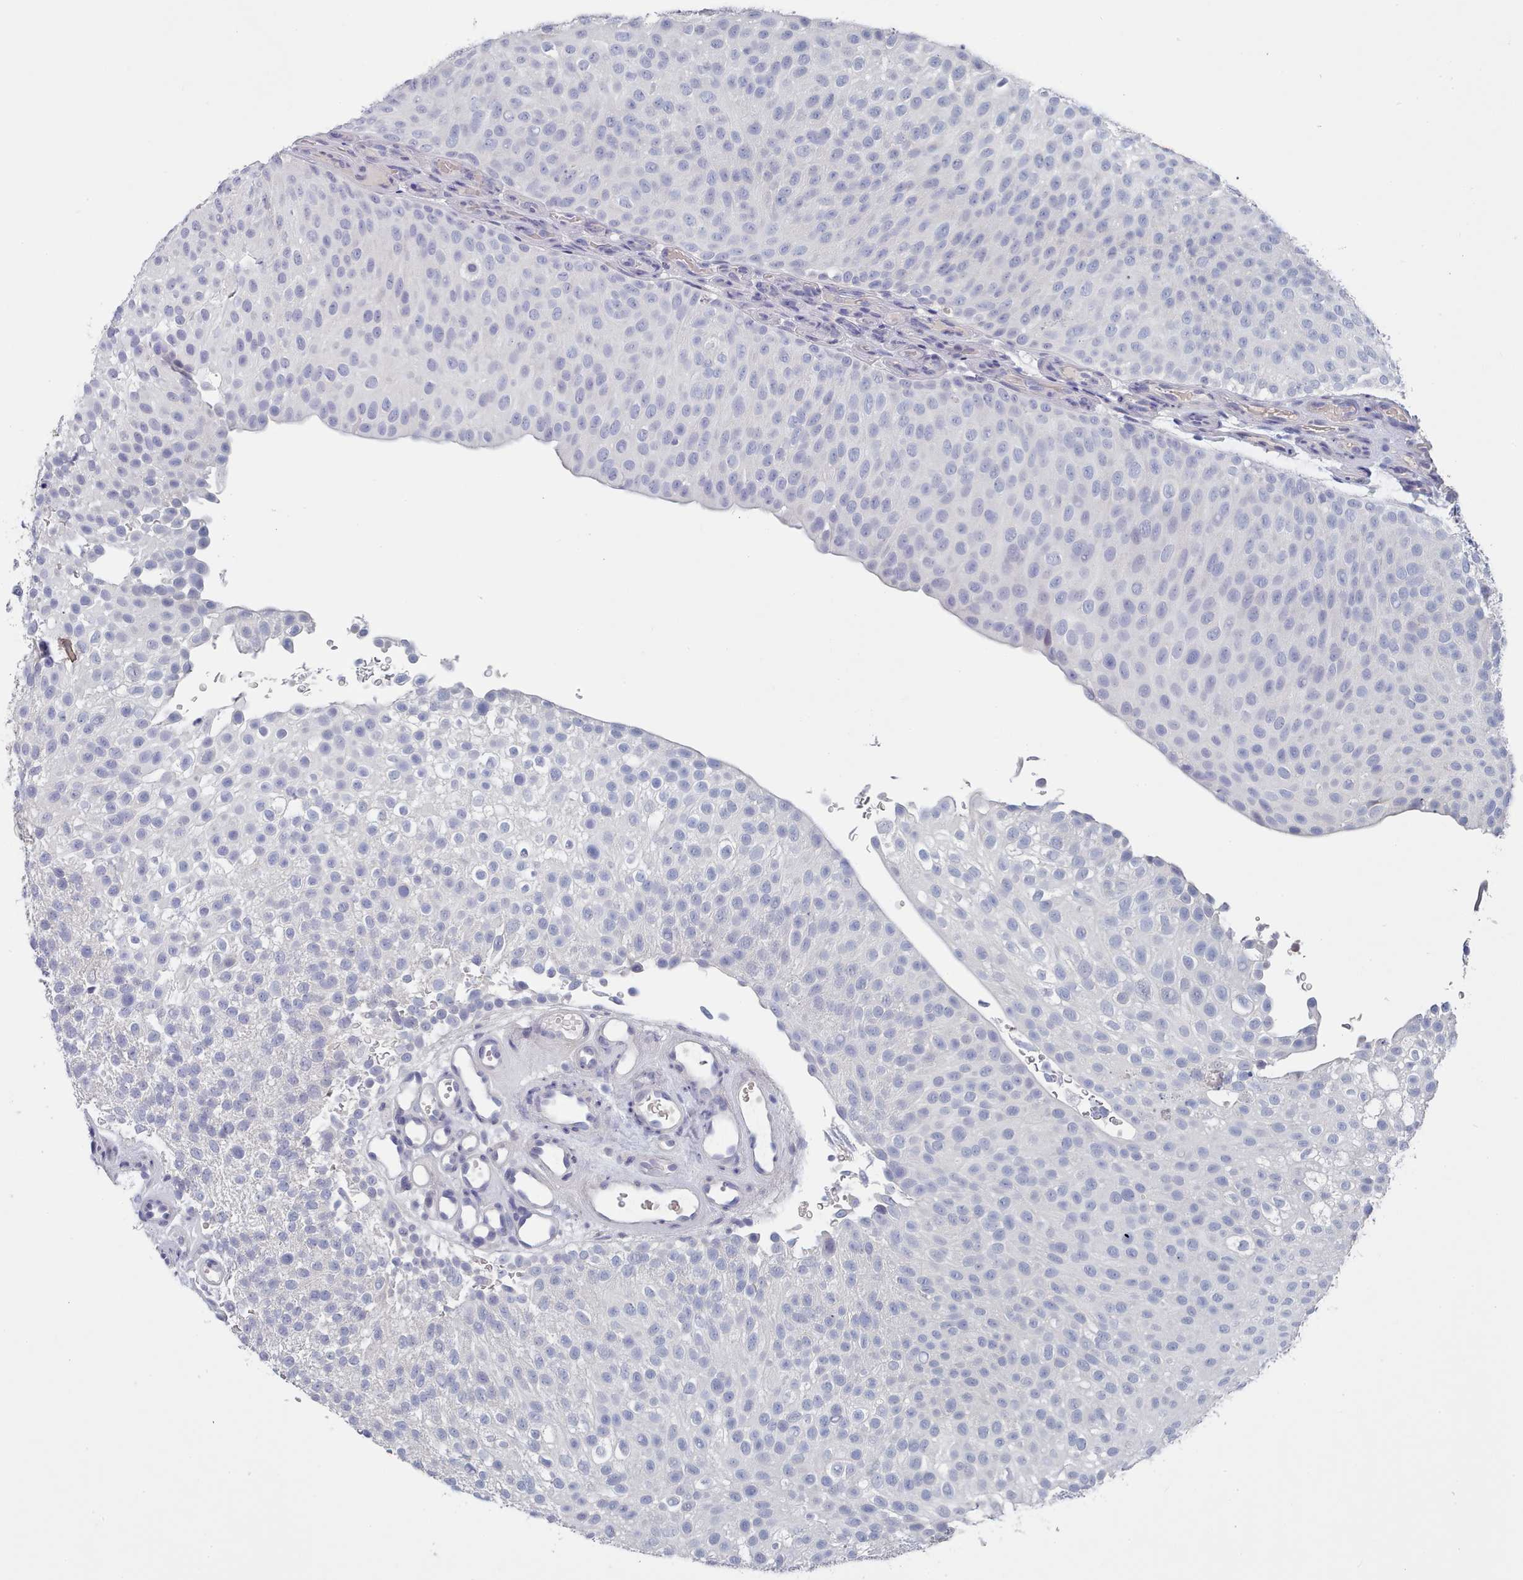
{"staining": {"intensity": "negative", "quantity": "none", "location": "none"}, "tissue": "urothelial cancer", "cell_type": "Tumor cells", "image_type": "cancer", "snomed": [{"axis": "morphology", "description": "Urothelial carcinoma, Low grade"}, {"axis": "topography", "description": "Urinary bladder"}], "caption": "Immunohistochemistry (IHC) photomicrograph of urothelial cancer stained for a protein (brown), which demonstrates no staining in tumor cells. (DAB immunohistochemistry with hematoxylin counter stain).", "gene": "ACAD11", "patient": {"sex": "male", "age": 78}}